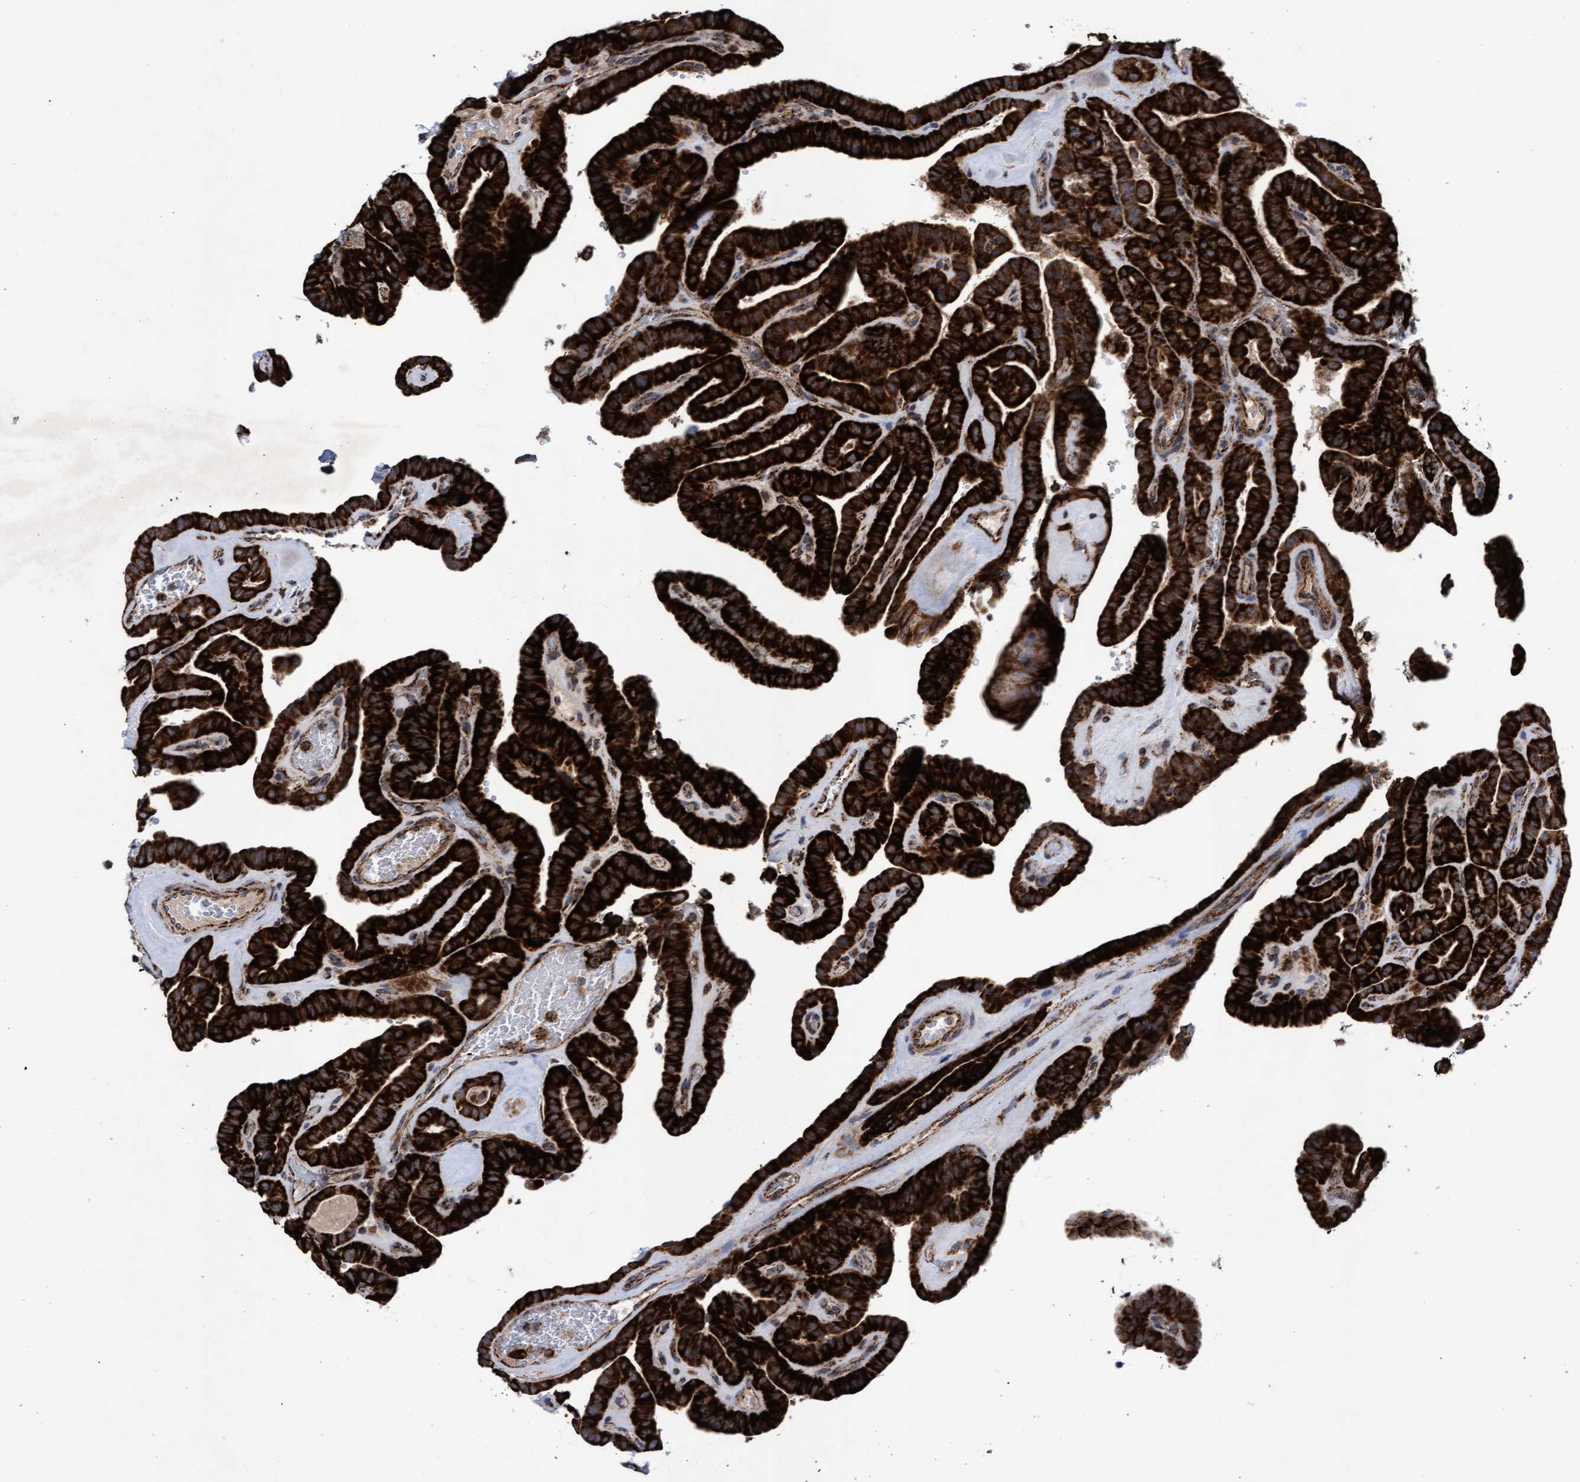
{"staining": {"intensity": "strong", "quantity": ">75%", "location": "cytoplasmic/membranous"}, "tissue": "thyroid cancer", "cell_type": "Tumor cells", "image_type": "cancer", "snomed": [{"axis": "morphology", "description": "Papillary adenocarcinoma, NOS"}, {"axis": "topography", "description": "Thyroid gland"}], "caption": "Protein staining demonstrates strong cytoplasmic/membranous expression in about >75% of tumor cells in thyroid cancer (papillary adenocarcinoma). (Brightfield microscopy of DAB IHC at high magnification).", "gene": "MRPL38", "patient": {"sex": "male", "age": 77}}